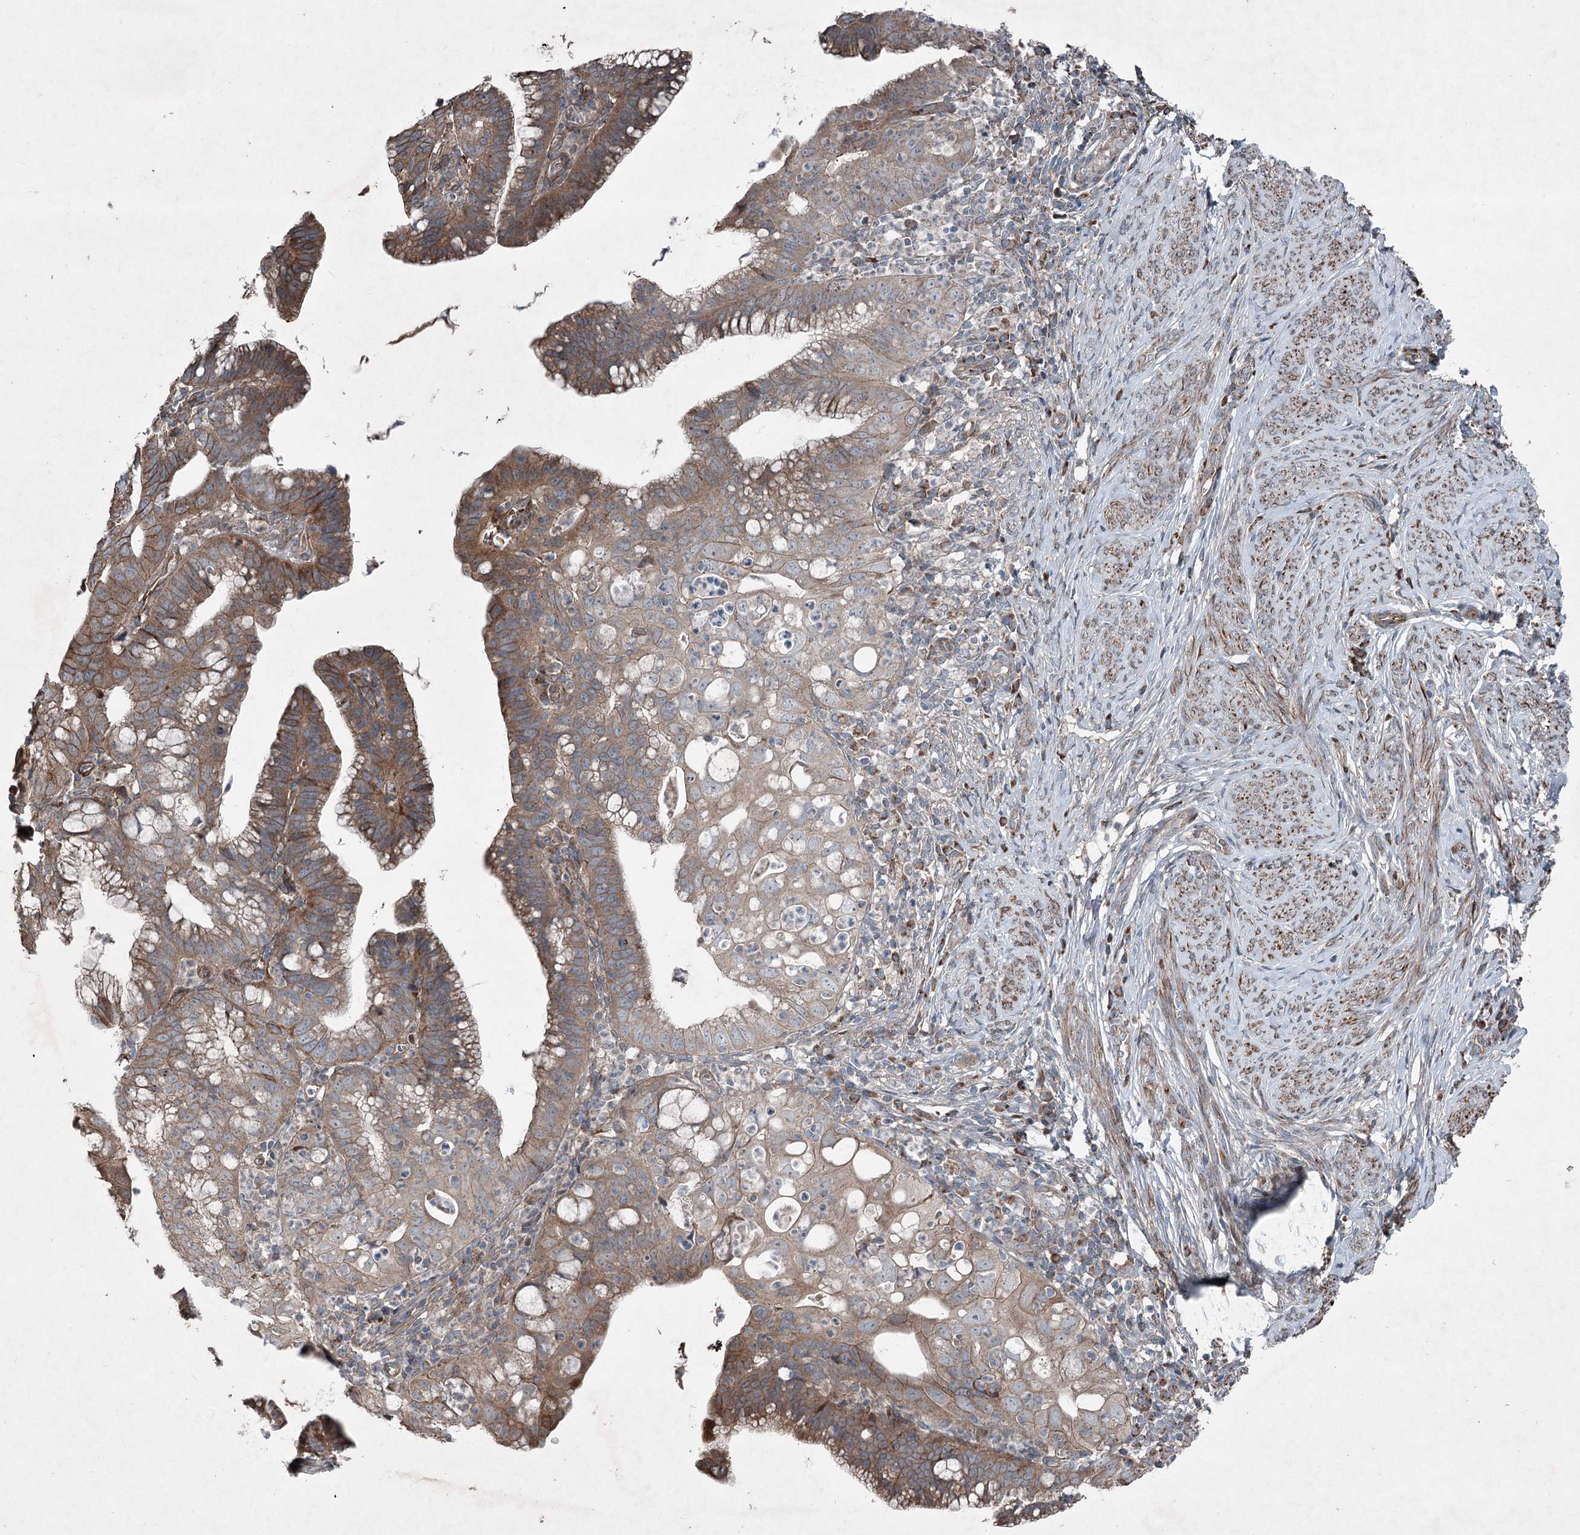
{"staining": {"intensity": "moderate", "quantity": ">75%", "location": "cytoplasmic/membranous"}, "tissue": "cervical cancer", "cell_type": "Tumor cells", "image_type": "cancer", "snomed": [{"axis": "morphology", "description": "Adenocarcinoma, NOS"}, {"axis": "topography", "description": "Cervix"}], "caption": "IHC micrograph of cervical cancer stained for a protein (brown), which exhibits medium levels of moderate cytoplasmic/membranous positivity in approximately >75% of tumor cells.", "gene": "SERINC5", "patient": {"sex": "female", "age": 36}}